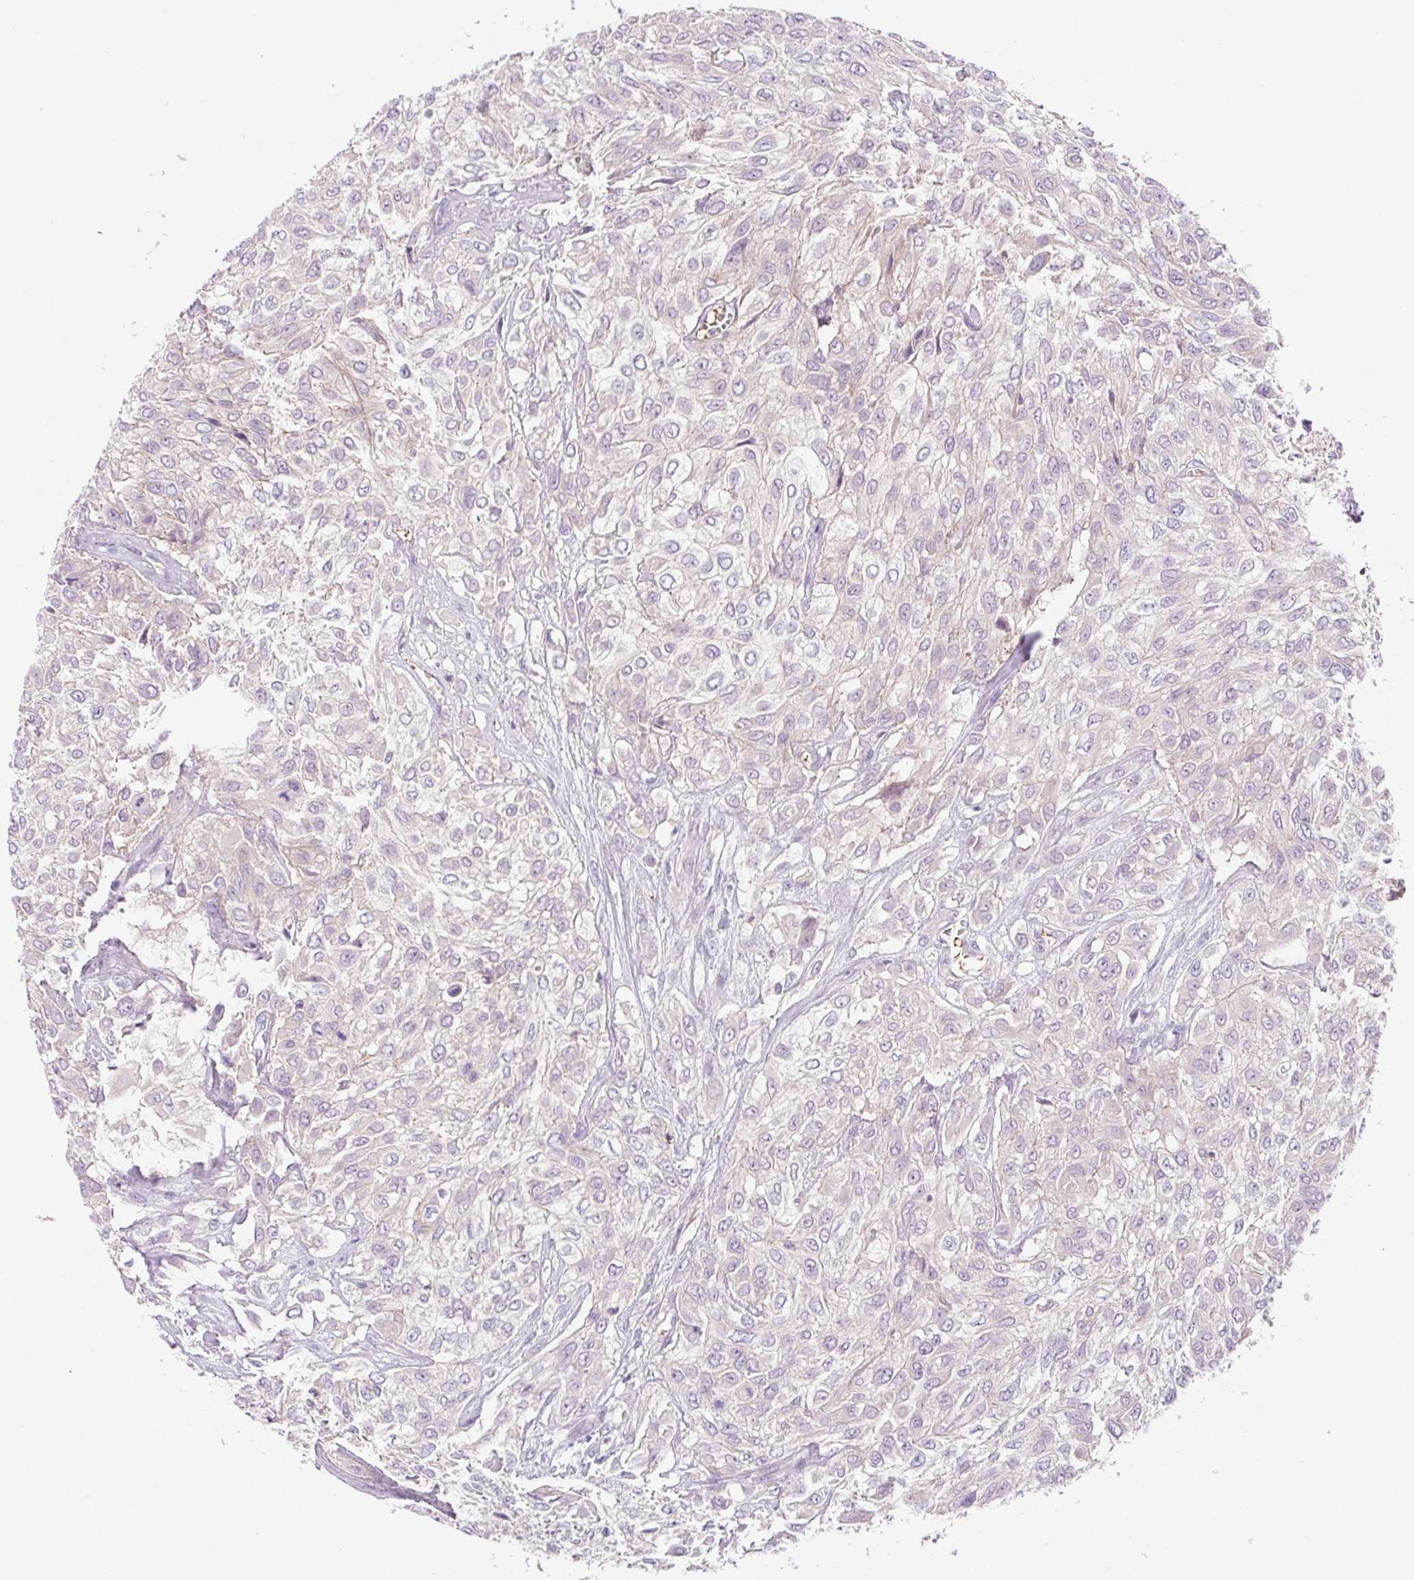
{"staining": {"intensity": "negative", "quantity": "none", "location": "none"}, "tissue": "urothelial cancer", "cell_type": "Tumor cells", "image_type": "cancer", "snomed": [{"axis": "morphology", "description": "Urothelial carcinoma, High grade"}, {"axis": "topography", "description": "Urinary bladder"}], "caption": "High power microscopy photomicrograph of an immunohistochemistry micrograph of urothelial cancer, revealing no significant expression in tumor cells.", "gene": "LHFPL5", "patient": {"sex": "male", "age": 57}}